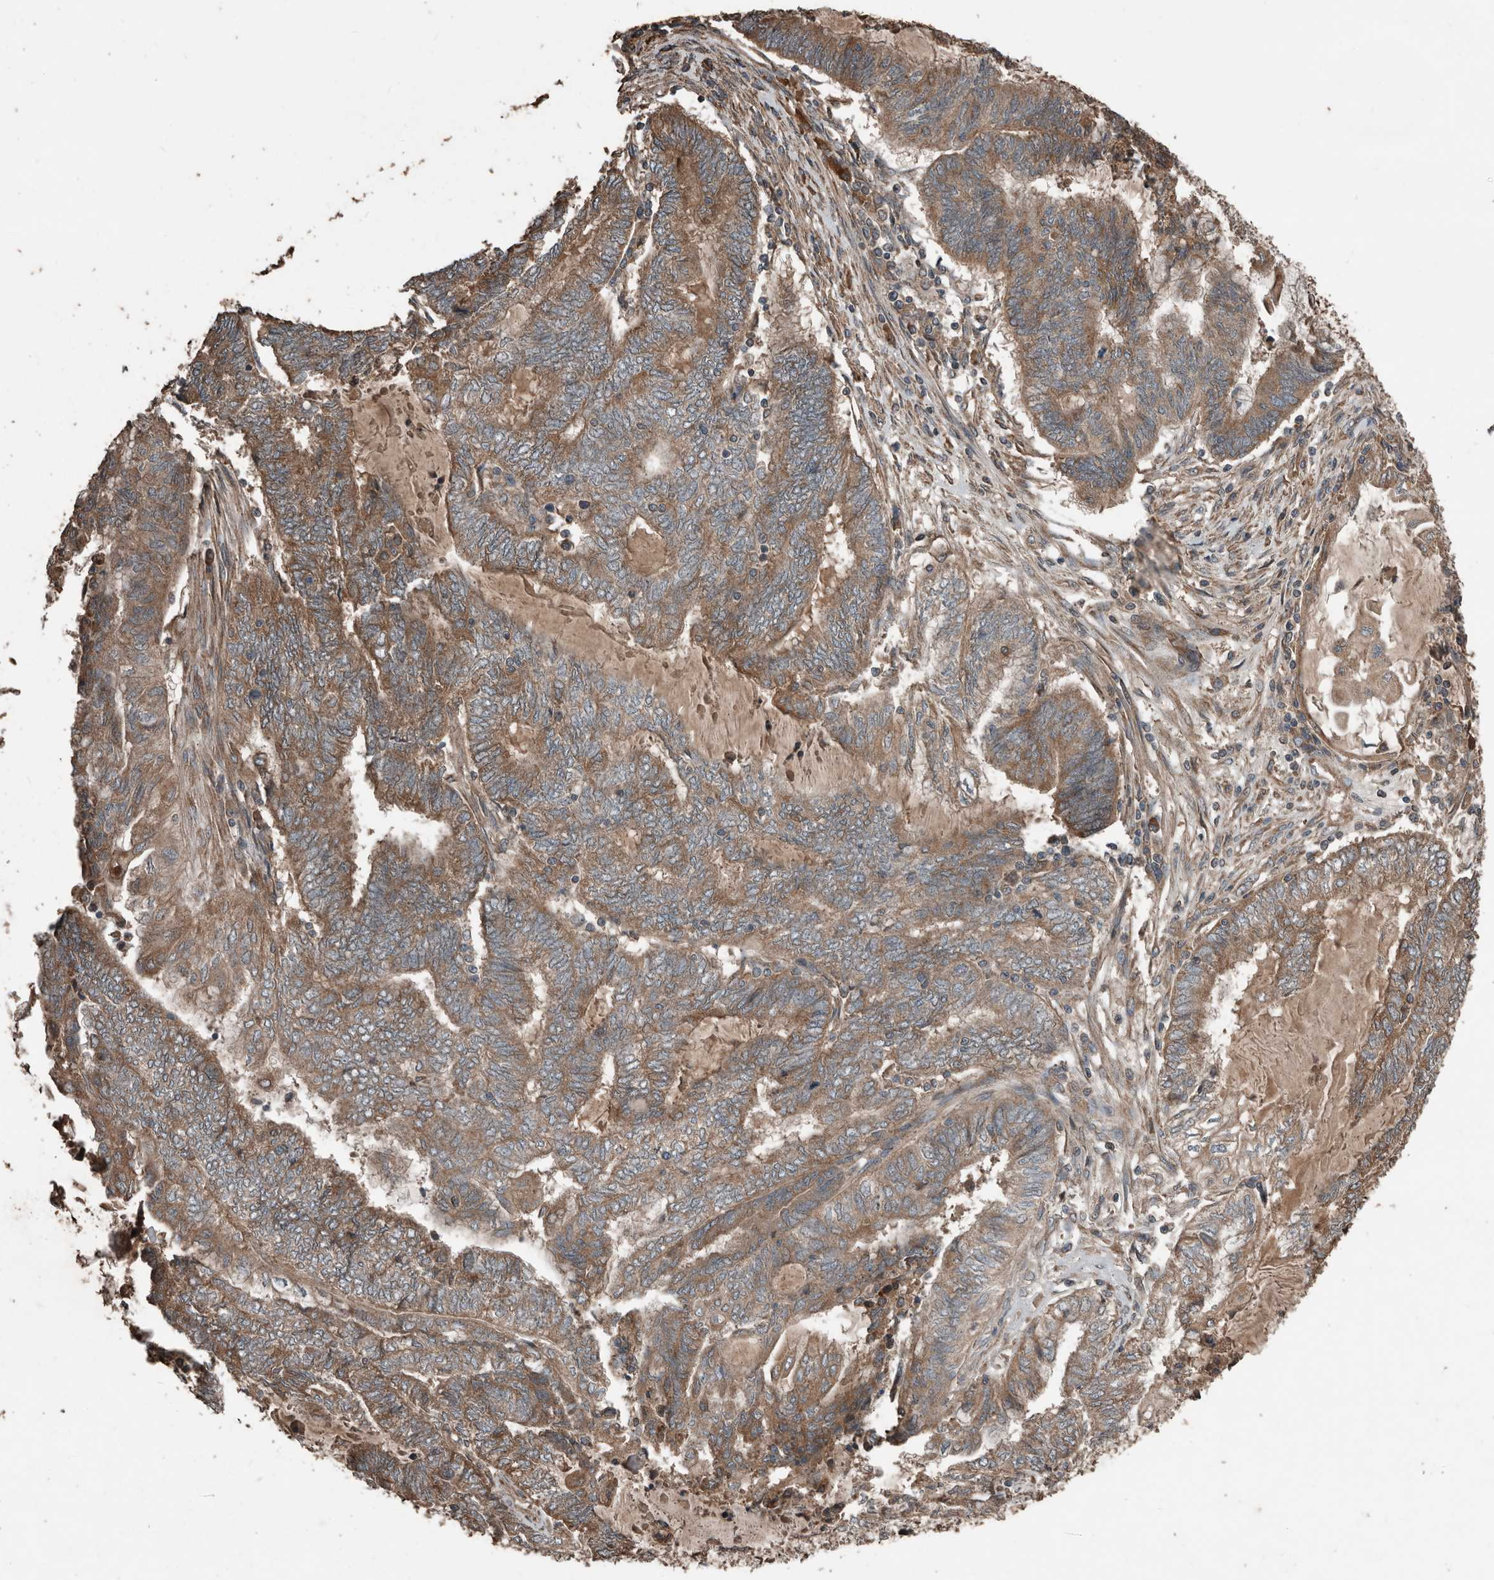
{"staining": {"intensity": "moderate", "quantity": ">75%", "location": "cytoplasmic/membranous"}, "tissue": "endometrial cancer", "cell_type": "Tumor cells", "image_type": "cancer", "snomed": [{"axis": "morphology", "description": "Adenocarcinoma, NOS"}, {"axis": "topography", "description": "Uterus"}, {"axis": "topography", "description": "Endometrium"}], "caption": "This is a micrograph of IHC staining of endometrial cancer, which shows moderate staining in the cytoplasmic/membranous of tumor cells.", "gene": "RNF207", "patient": {"sex": "female", "age": 70}}